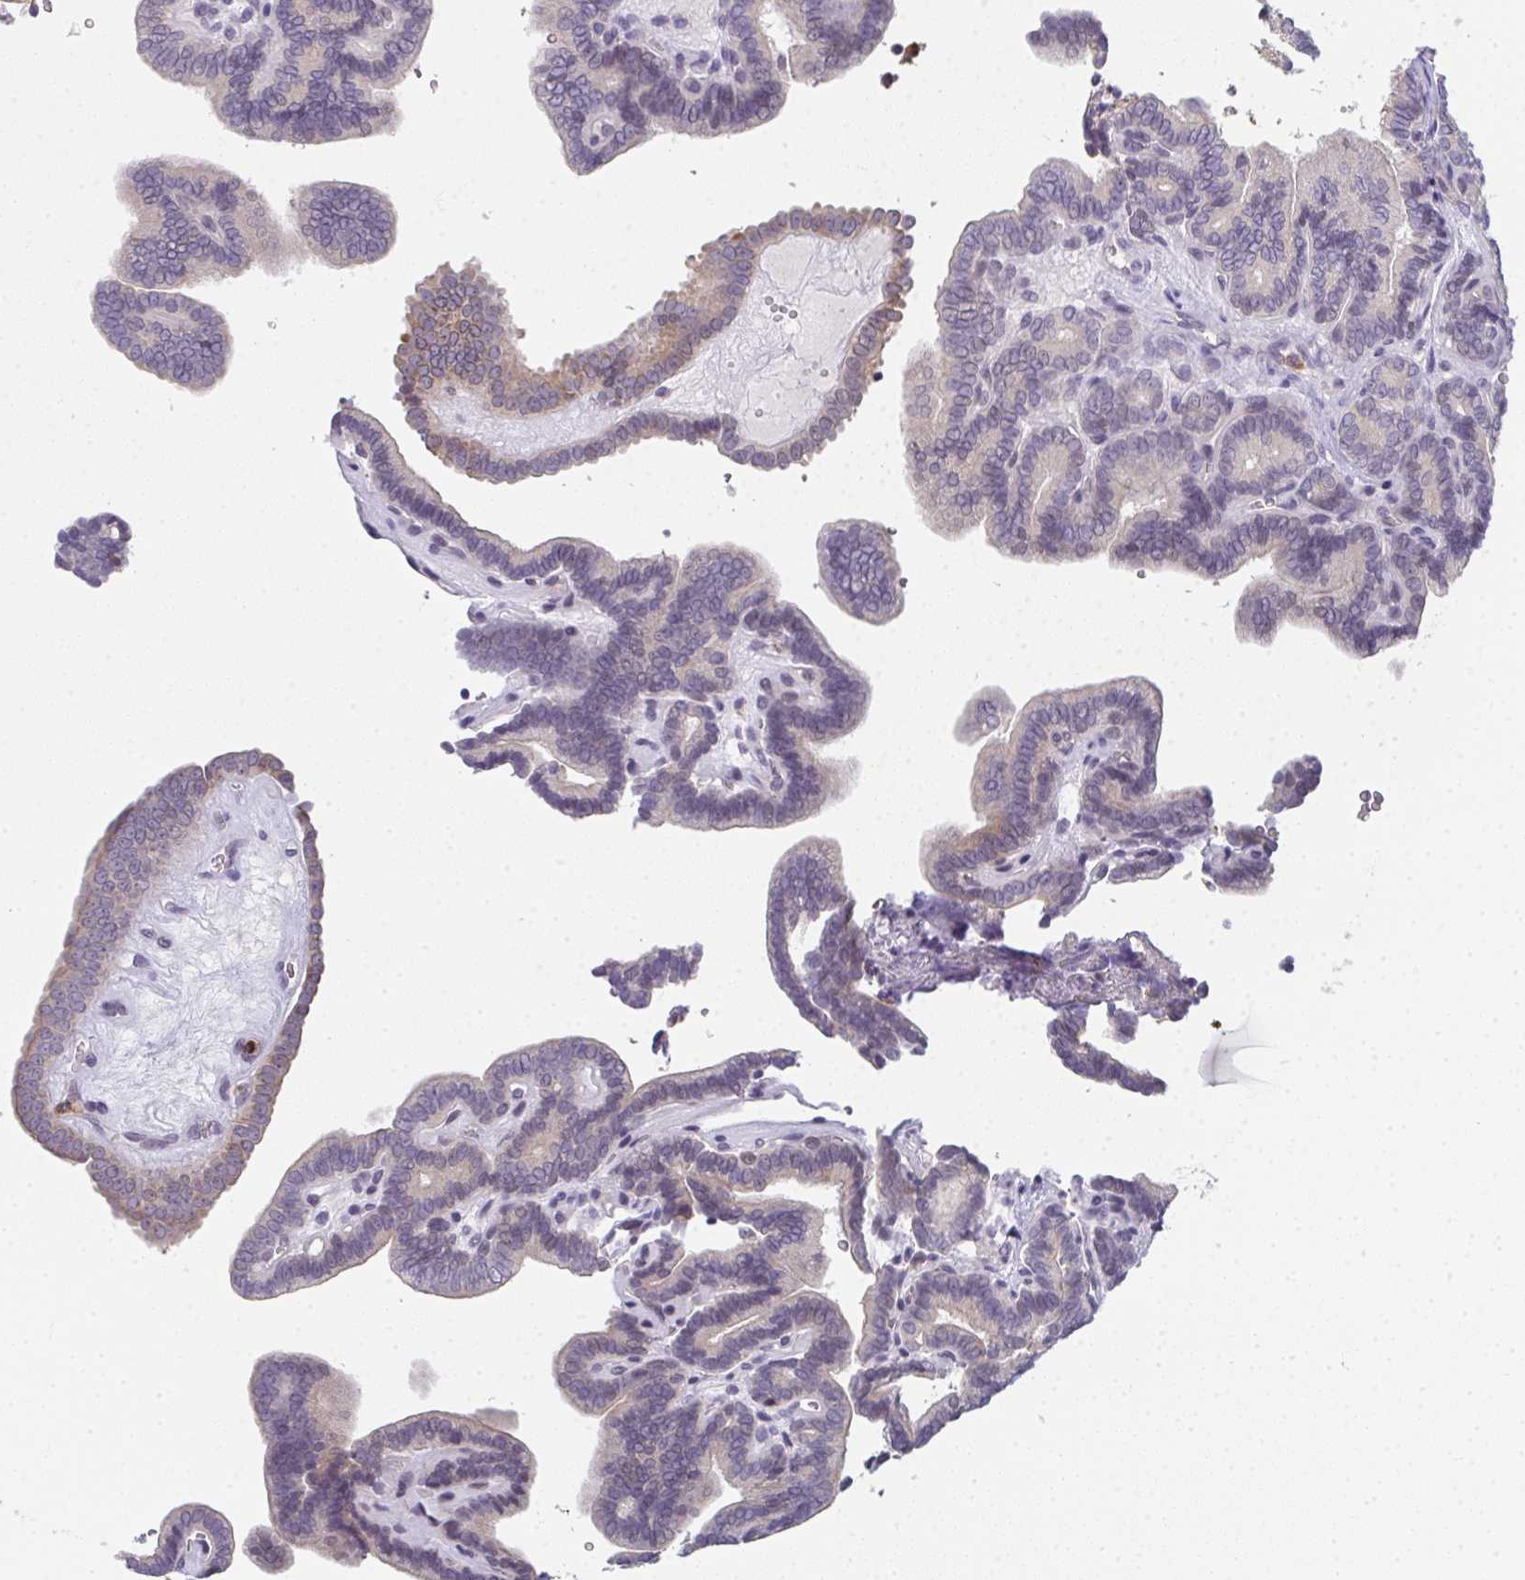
{"staining": {"intensity": "weak", "quantity": "25%-75%", "location": "cytoplasmic/membranous"}, "tissue": "thyroid cancer", "cell_type": "Tumor cells", "image_type": "cancer", "snomed": [{"axis": "morphology", "description": "Papillary adenocarcinoma, NOS"}, {"axis": "topography", "description": "Thyroid gland"}], "caption": "A photomicrograph of thyroid papillary adenocarcinoma stained for a protein displays weak cytoplasmic/membranous brown staining in tumor cells.", "gene": "RIOK1", "patient": {"sex": "female", "age": 21}}